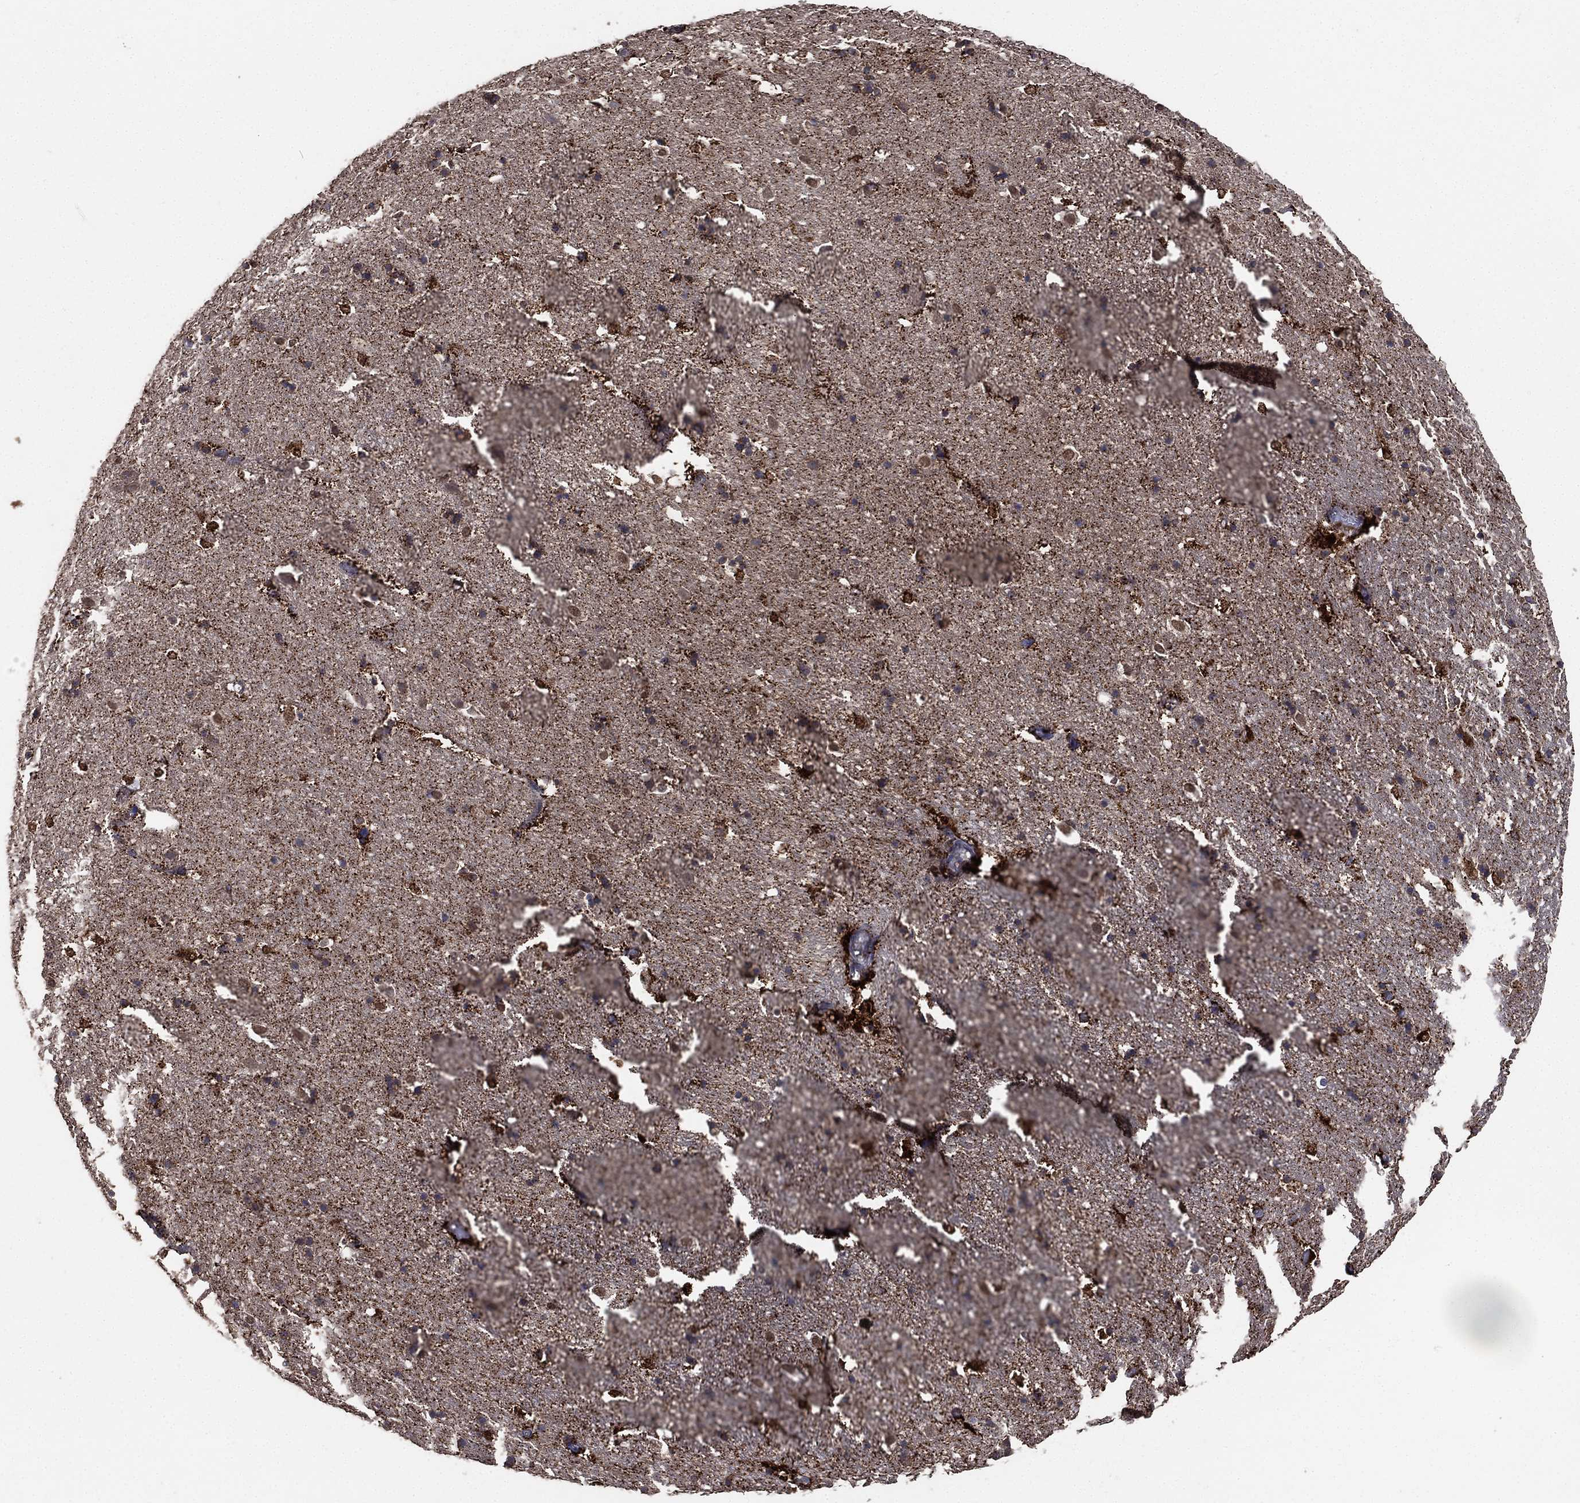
{"staining": {"intensity": "strong", "quantity": "<25%", "location": "cytoplasmic/membranous"}, "tissue": "hippocampus", "cell_type": "Glial cells", "image_type": "normal", "snomed": [{"axis": "morphology", "description": "Normal tissue, NOS"}, {"axis": "topography", "description": "Hippocampus"}], "caption": "Hippocampus stained with IHC shows strong cytoplasmic/membranous expression in approximately <25% of glial cells.", "gene": "ALDH7A1", "patient": {"sex": "male", "age": 49}}